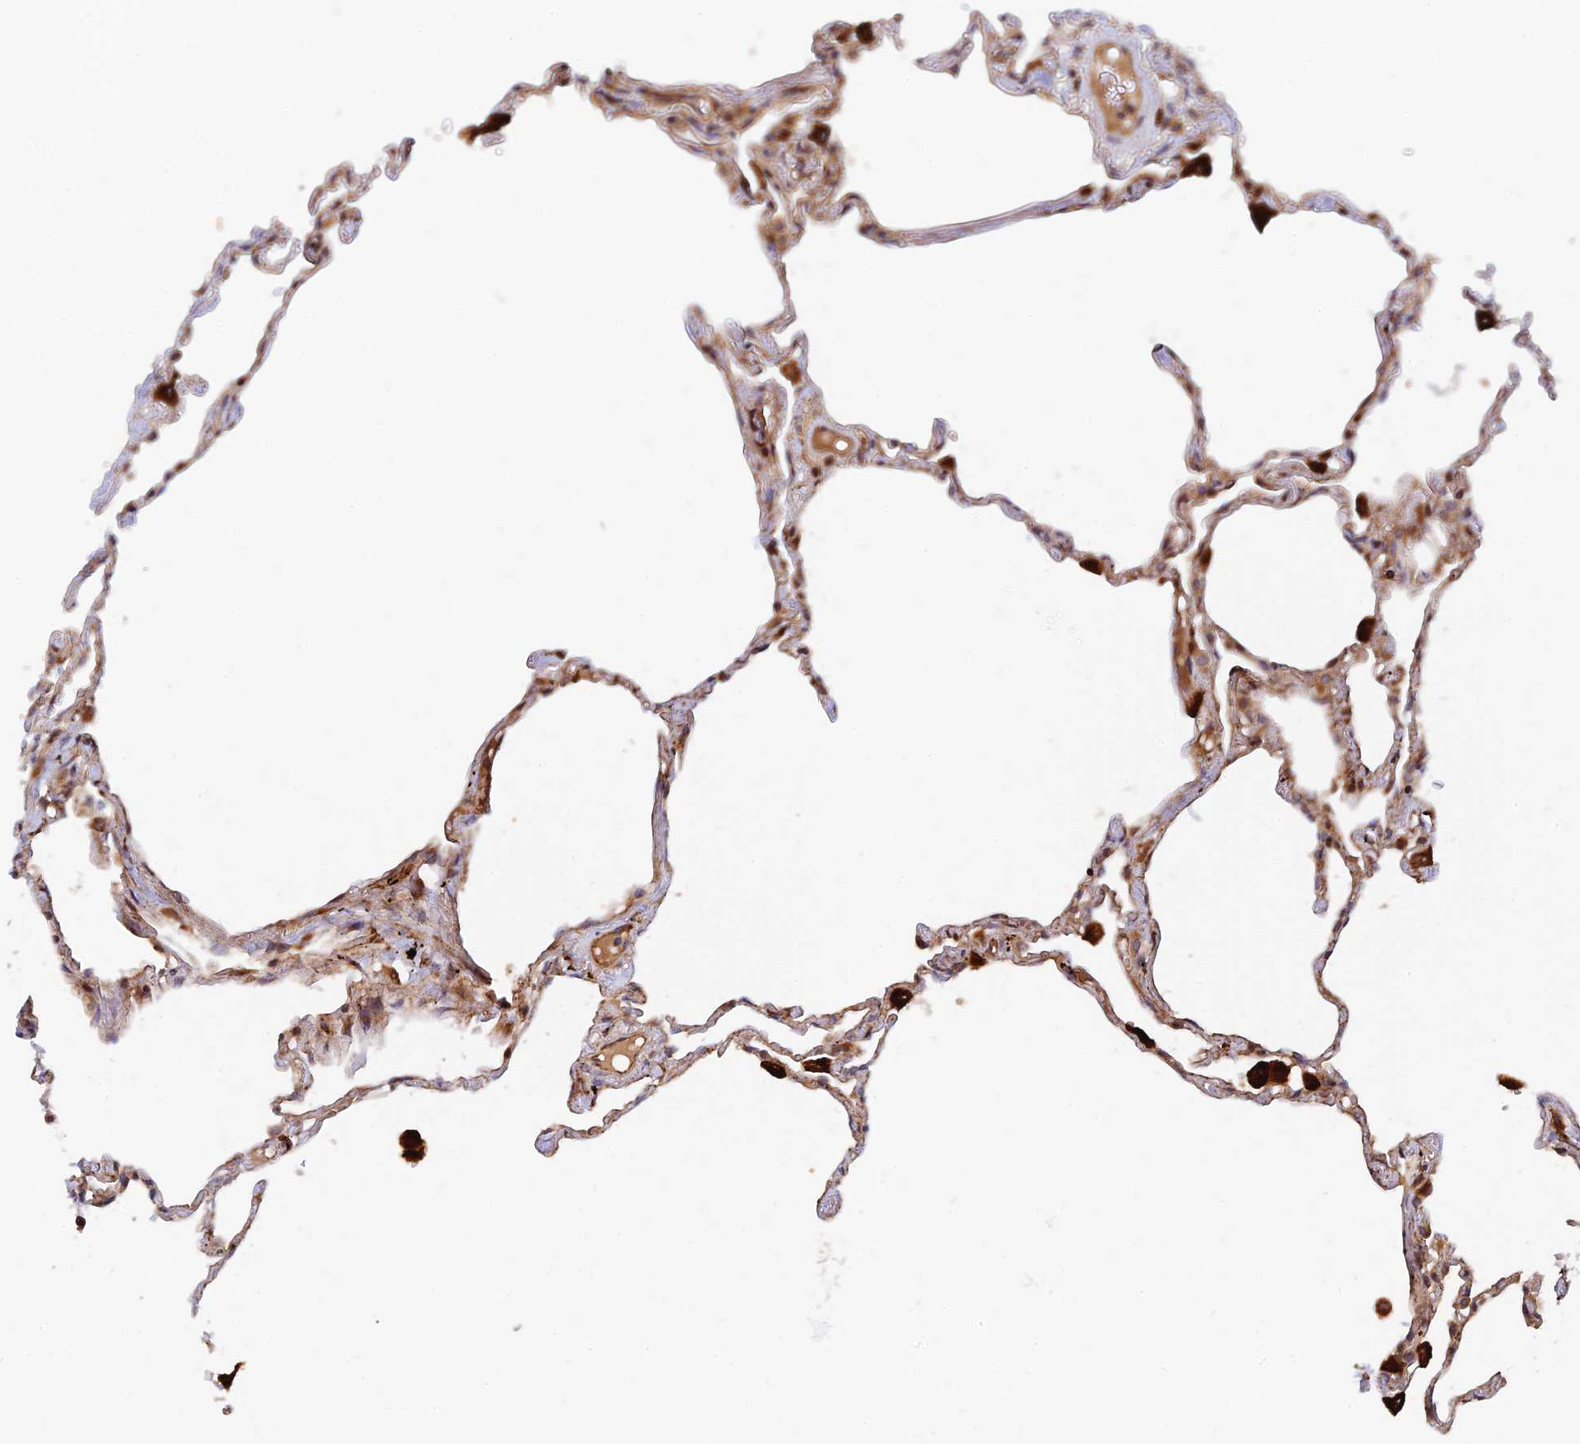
{"staining": {"intensity": "moderate", "quantity": "25%-75%", "location": "cytoplasmic/membranous"}, "tissue": "lung", "cell_type": "Alveolar cells", "image_type": "normal", "snomed": [{"axis": "morphology", "description": "Normal tissue, NOS"}, {"axis": "topography", "description": "Lung"}], "caption": "About 25%-75% of alveolar cells in benign lung exhibit moderate cytoplasmic/membranous protein staining as visualized by brown immunohistochemical staining.", "gene": "PPP2R3C", "patient": {"sex": "female", "age": 67}}